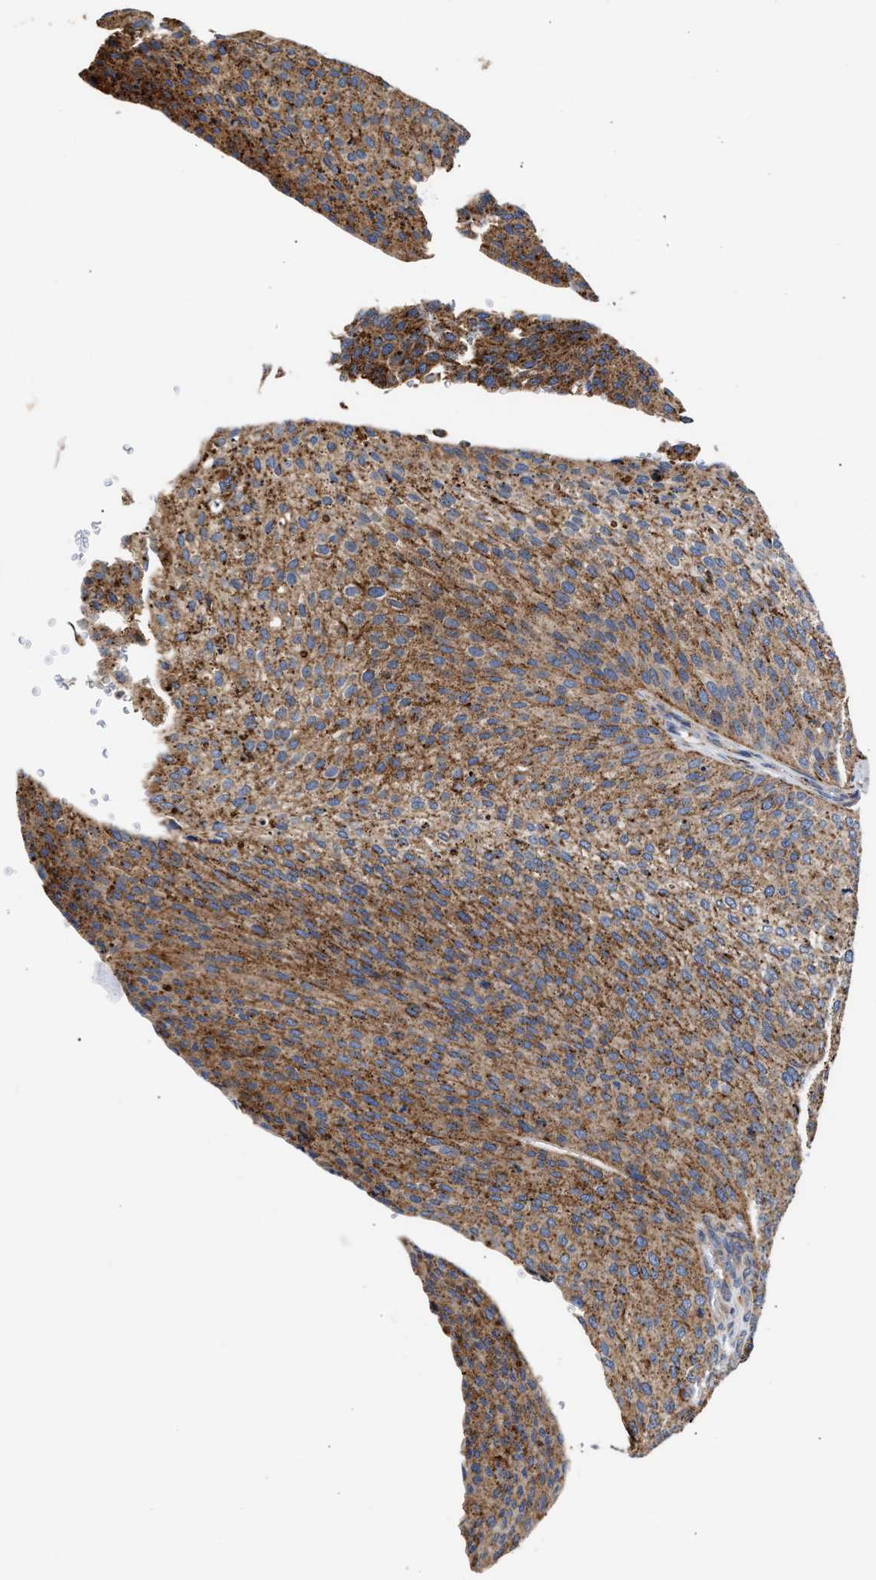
{"staining": {"intensity": "moderate", "quantity": ">75%", "location": "cytoplasmic/membranous"}, "tissue": "urothelial cancer", "cell_type": "Tumor cells", "image_type": "cancer", "snomed": [{"axis": "morphology", "description": "Urothelial carcinoma, Low grade"}, {"axis": "topography", "description": "Smooth muscle"}, {"axis": "topography", "description": "Urinary bladder"}], "caption": "Brown immunohistochemical staining in human urothelial cancer shows moderate cytoplasmic/membranous staining in approximately >75% of tumor cells.", "gene": "CCDC146", "patient": {"sex": "male", "age": 60}}